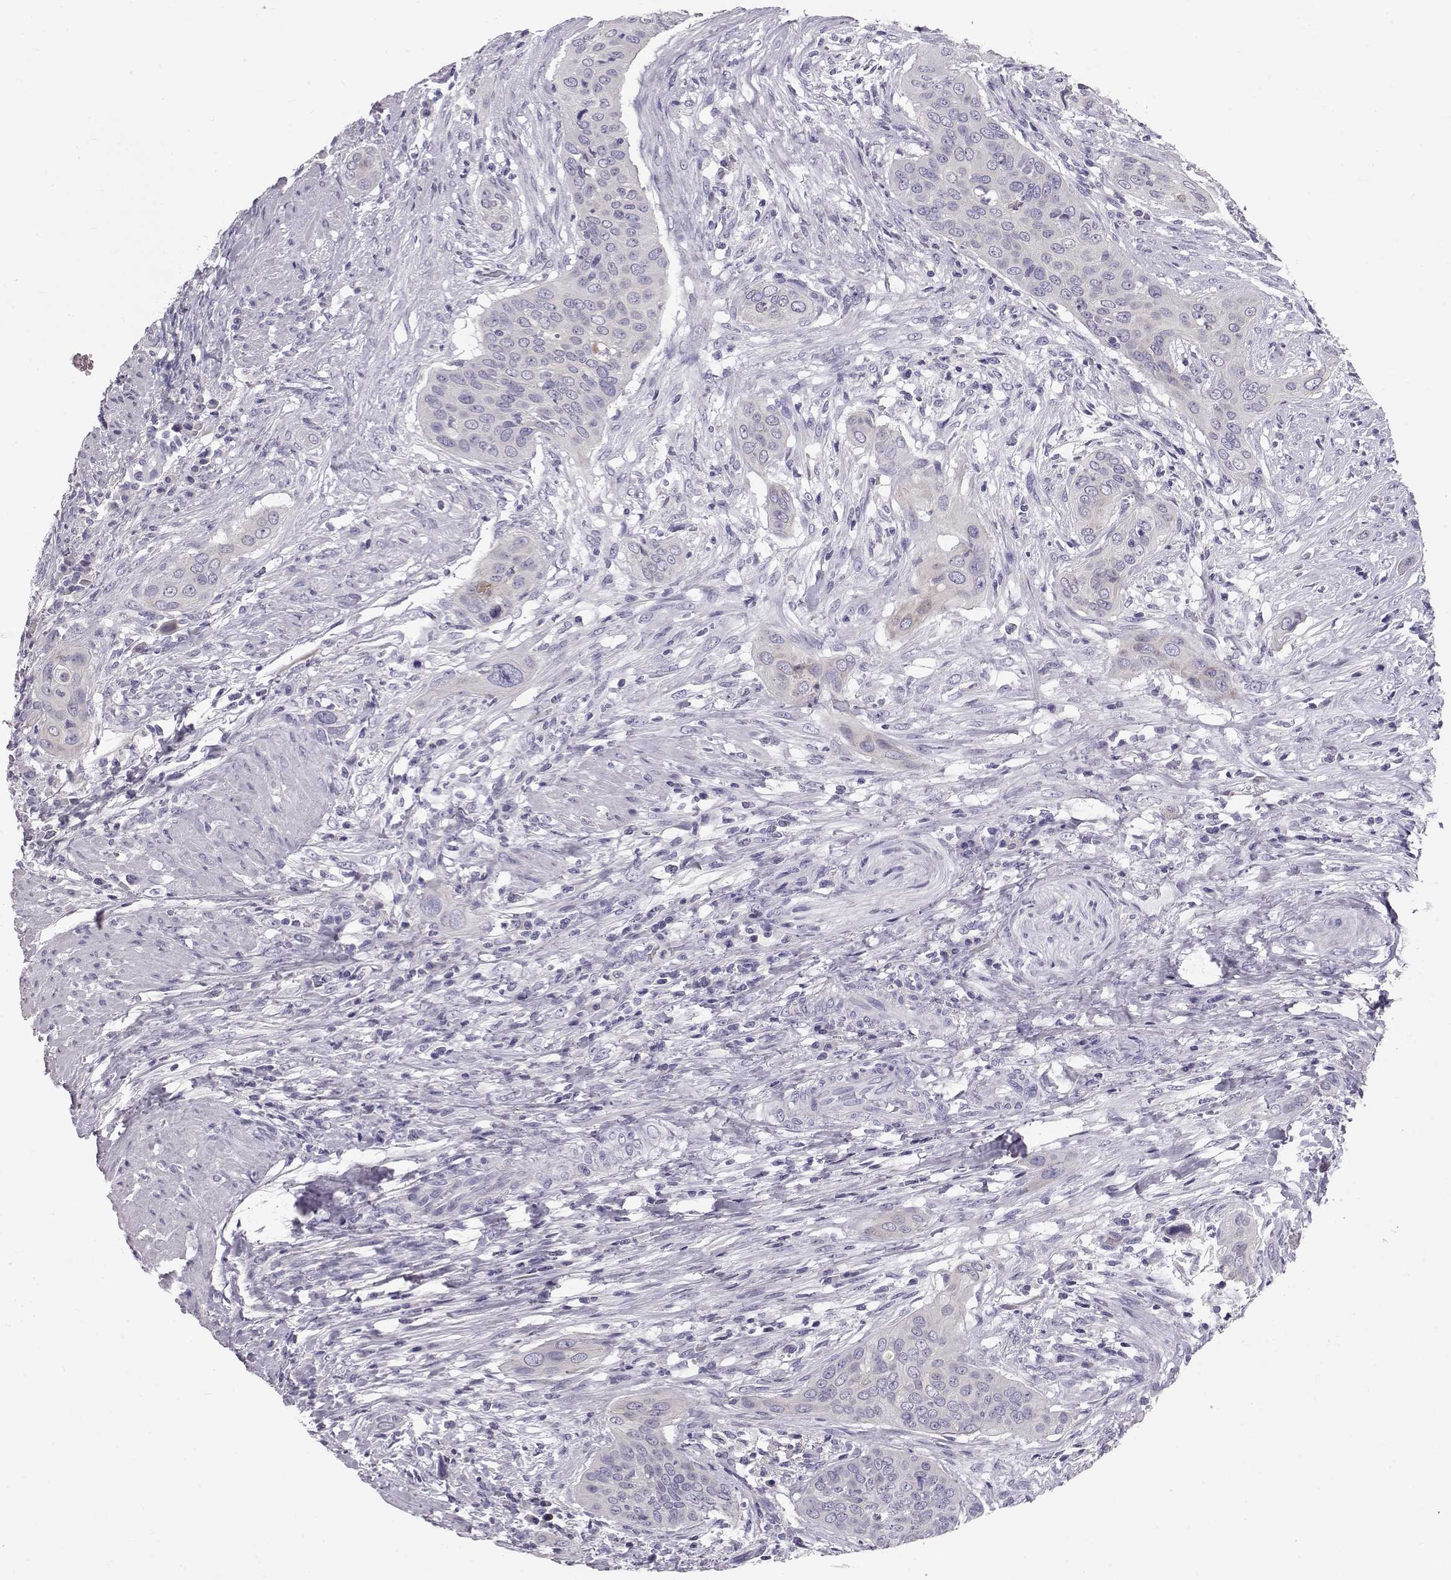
{"staining": {"intensity": "negative", "quantity": "none", "location": "none"}, "tissue": "urothelial cancer", "cell_type": "Tumor cells", "image_type": "cancer", "snomed": [{"axis": "morphology", "description": "Urothelial carcinoma, High grade"}, {"axis": "topography", "description": "Urinary bladder"}], "caption": "High power microscopy image of an immunohistochemistry (IHC) image of urothelial cancer, revealing no significant staining in tumor cells.", "gene": "GPR26", "patient": {"sex": "male", "age": 82}}